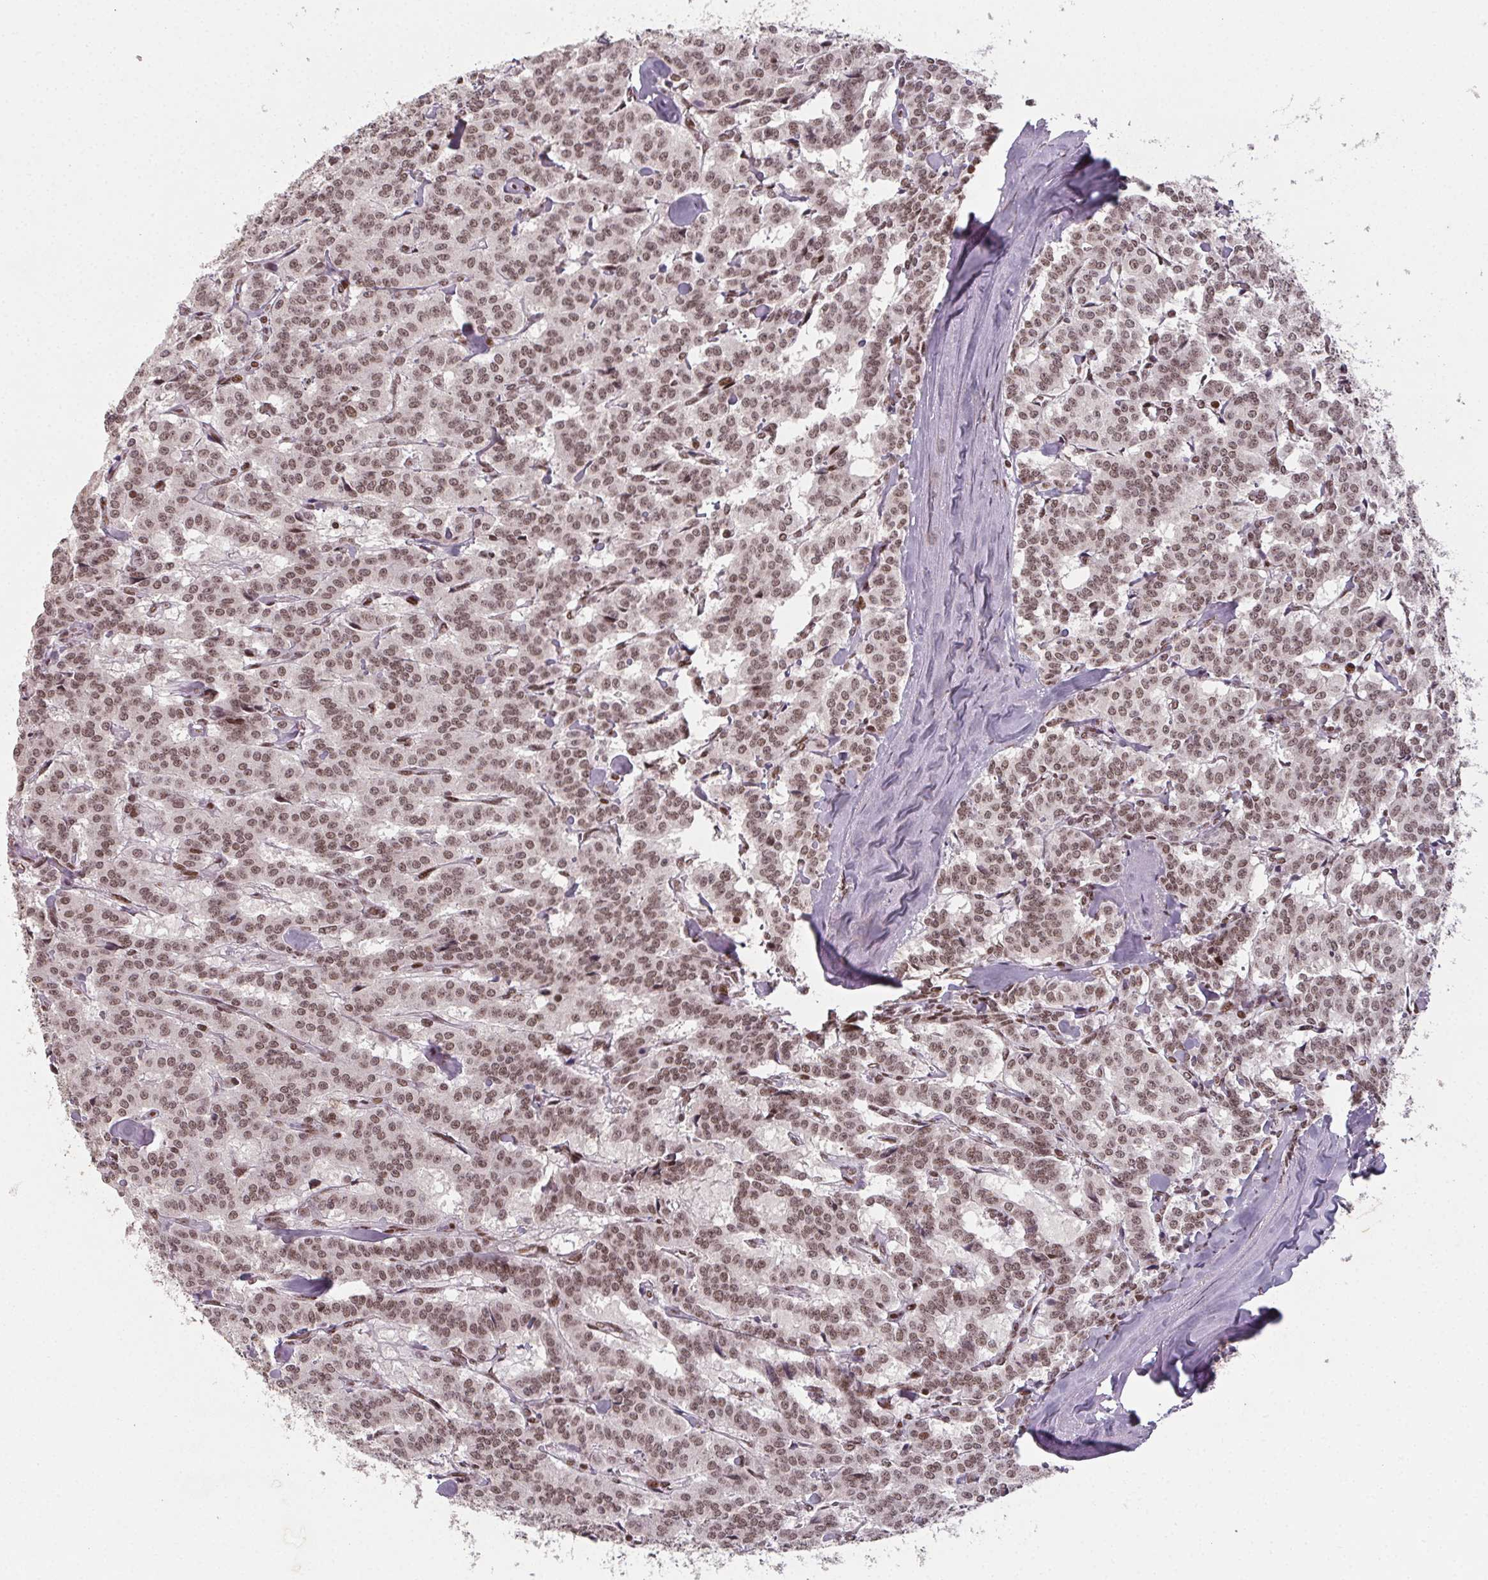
{"staining": {"intensity": "moderate", "quantity": ">75%", "location": "nuclear"}, "tissue": "carcinoid", "cell_type": "Tumor cells", "image_type": "cancer", "snomed": [{"axis": "morphology", "description": "Carcinoid, malignant, NOS"}, {"axis": "topography", "description": "Lung"}], "caption": "High-magnification brightfield microscopy of malignant carcinoid stained with DAB (brown) and counterstained with hematoxylin (blue). tumor cells exhibit moderate nuclear staining is appreciated in about>75% of cells. (DAB (3,3'-diaminobenzidine) IHC with brightfield microscopy, high magnification).", "gene": "KMT2A", "patient": {"sex": "female", "age": 46}}